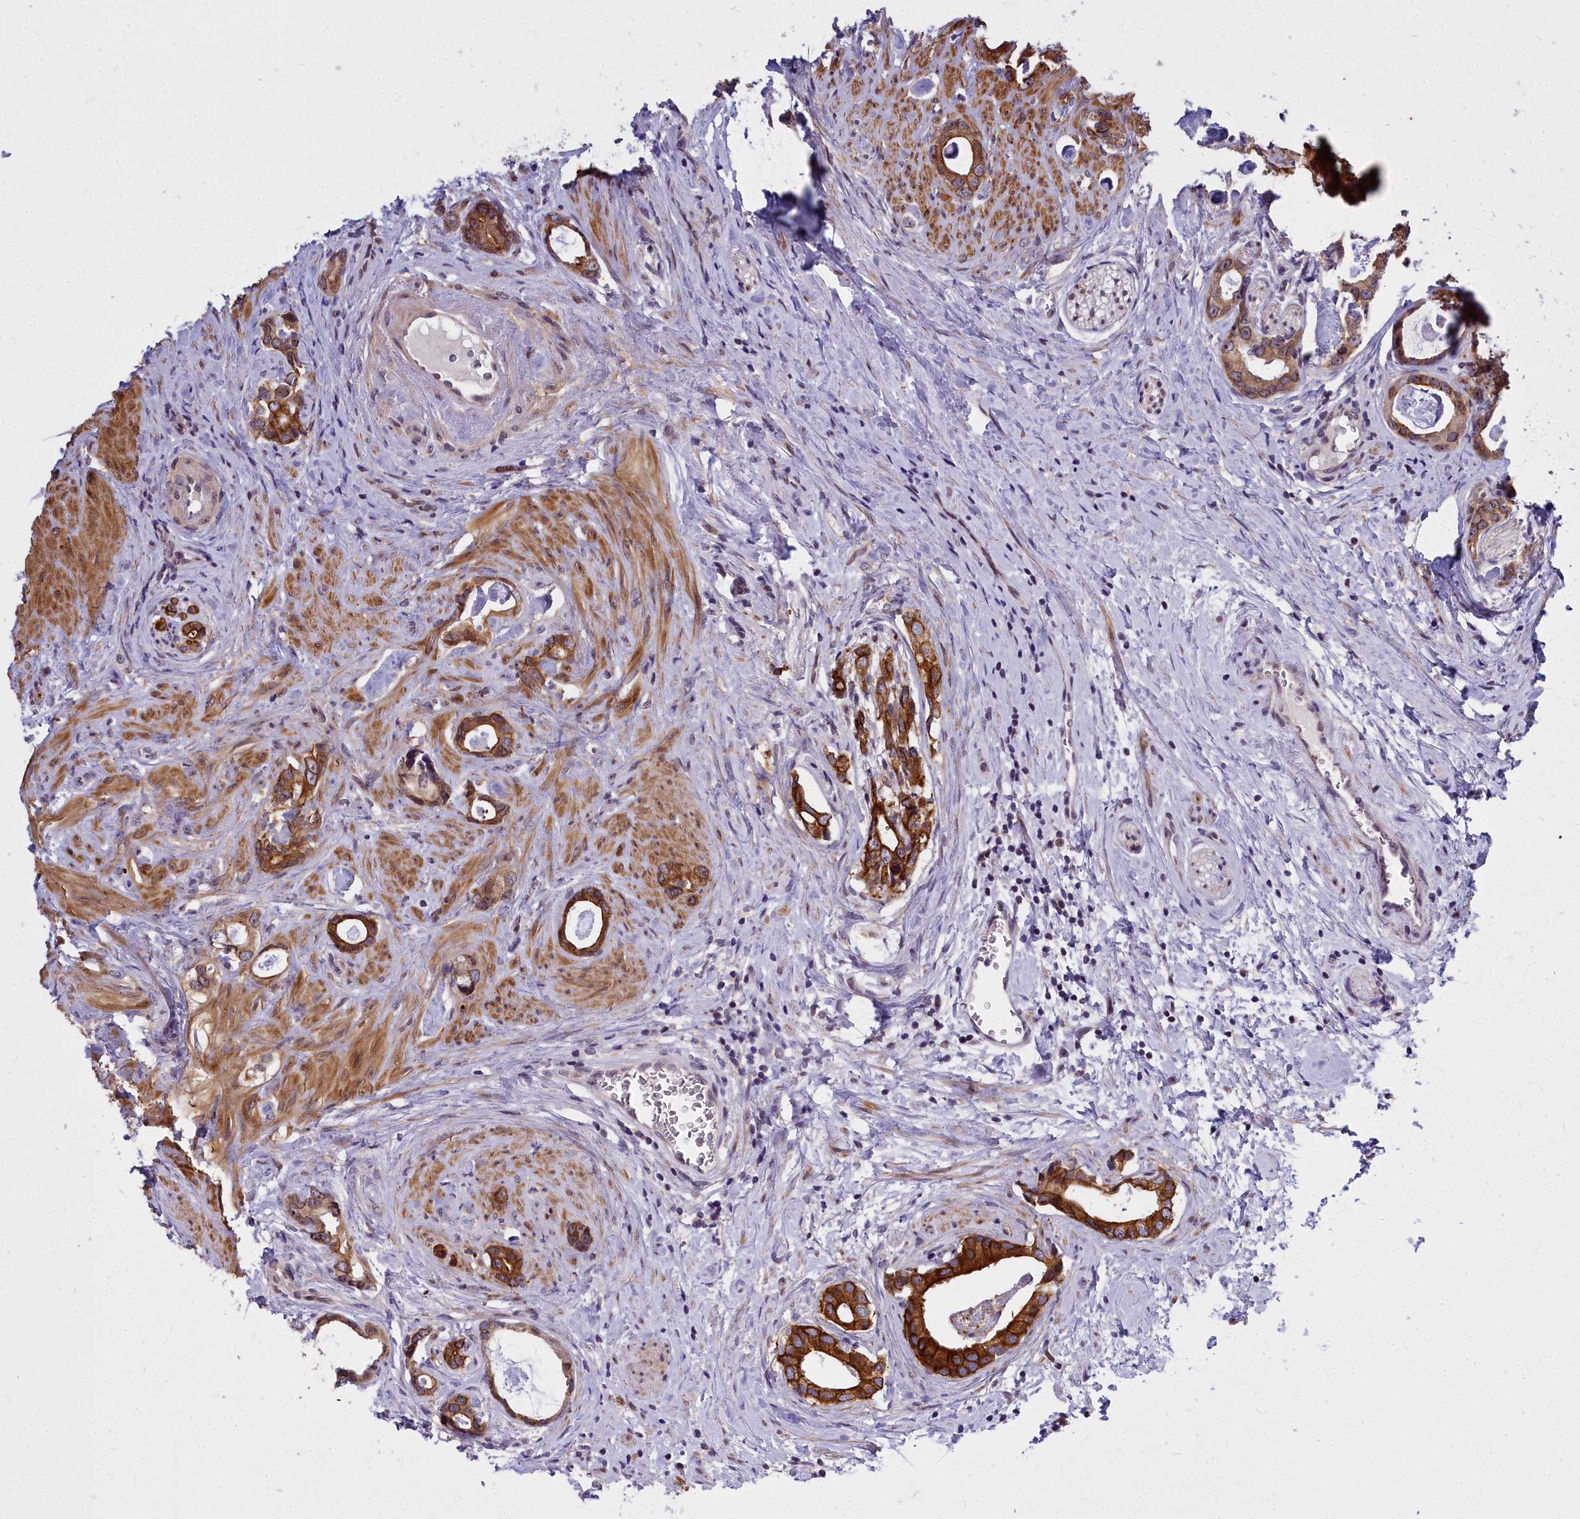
{"staining": {"intensity": "strong", "quantity": "25%-75%", "location": "cytoplasmic/membranous"}, "tissue": "prostate cancer", "cell_type": "Tumor cells", "image_type": "cancer", "snomed": [{"axis": "morphology", "description": "Adenocarcinoma, Low grade"}, {"axis": "topography", "description": "Prostate"}], "caption": "Protein expression by immunohistochemistry (IHC) reveals strong cytoplasmic/membranous staining in about 25%-75% of tumor cells in adenocarcinoma (low-grade) (prostate). (DAB IHC, brown staining for protein, blue staining for nuclei).", "gene": "ABCB8", "patient": {"sex": "male", "age": 63}}